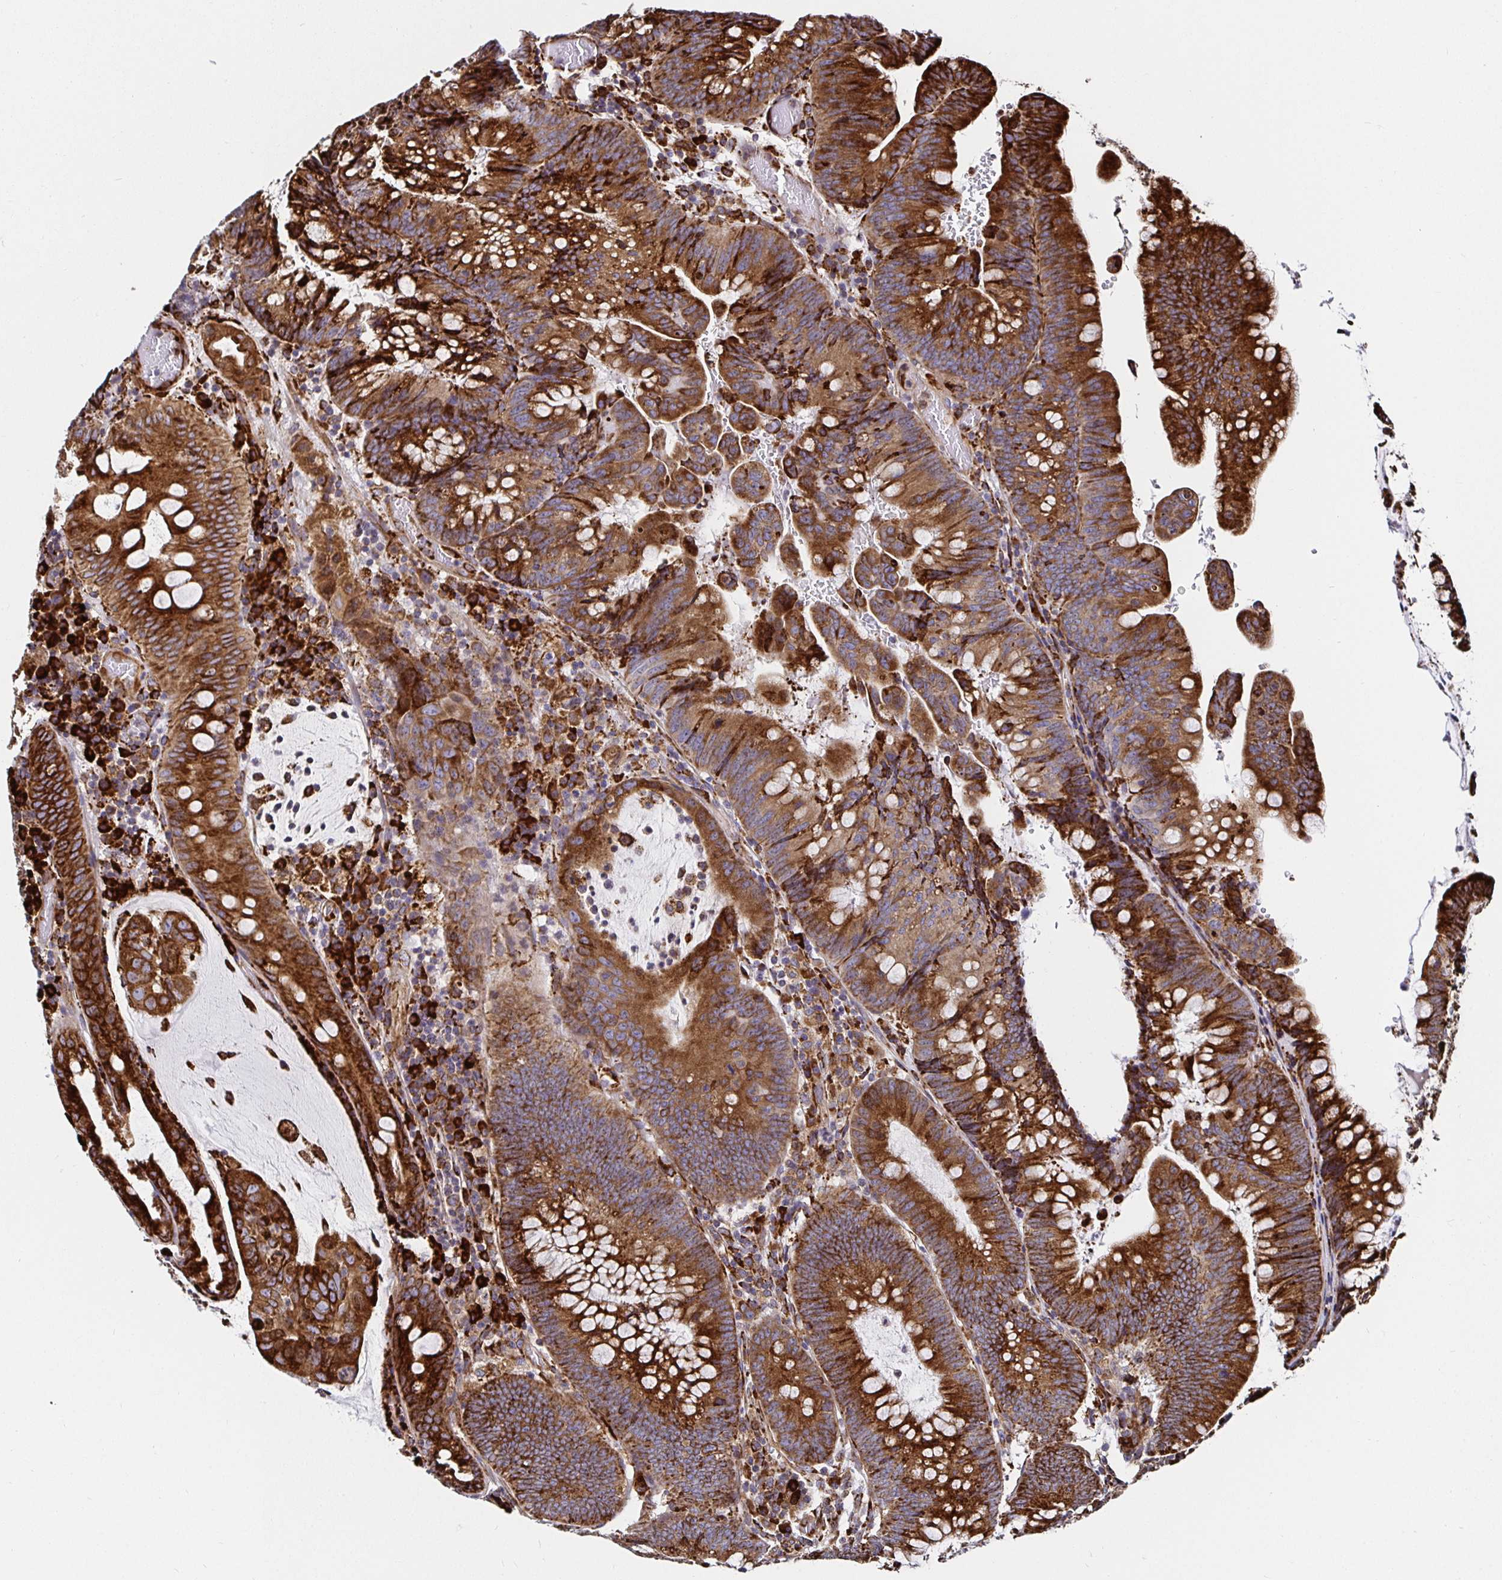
{"staining": {"intensity": "strong", "quantity": ">75%", "location": "cytoplasmic/membranous"}, "tissue": "colorectal cancer", "cell_type": "Tumor cells", "image_type": "cancer", "snomed": [{"axis": "morphology", "description": "Adenocarcinoma, NOS"}, {"axis": "topography", "description": "Colon"}], "caption": "An image showing strong cytoplasmic/membranous positivity in approximately >75% of tumor cells in colorectal cancer (adenocarcinoma), as visualized by brown immunohistochemical staining.", "gene": "SMYD3", "patient": {"sex": "male", "age": 62}}